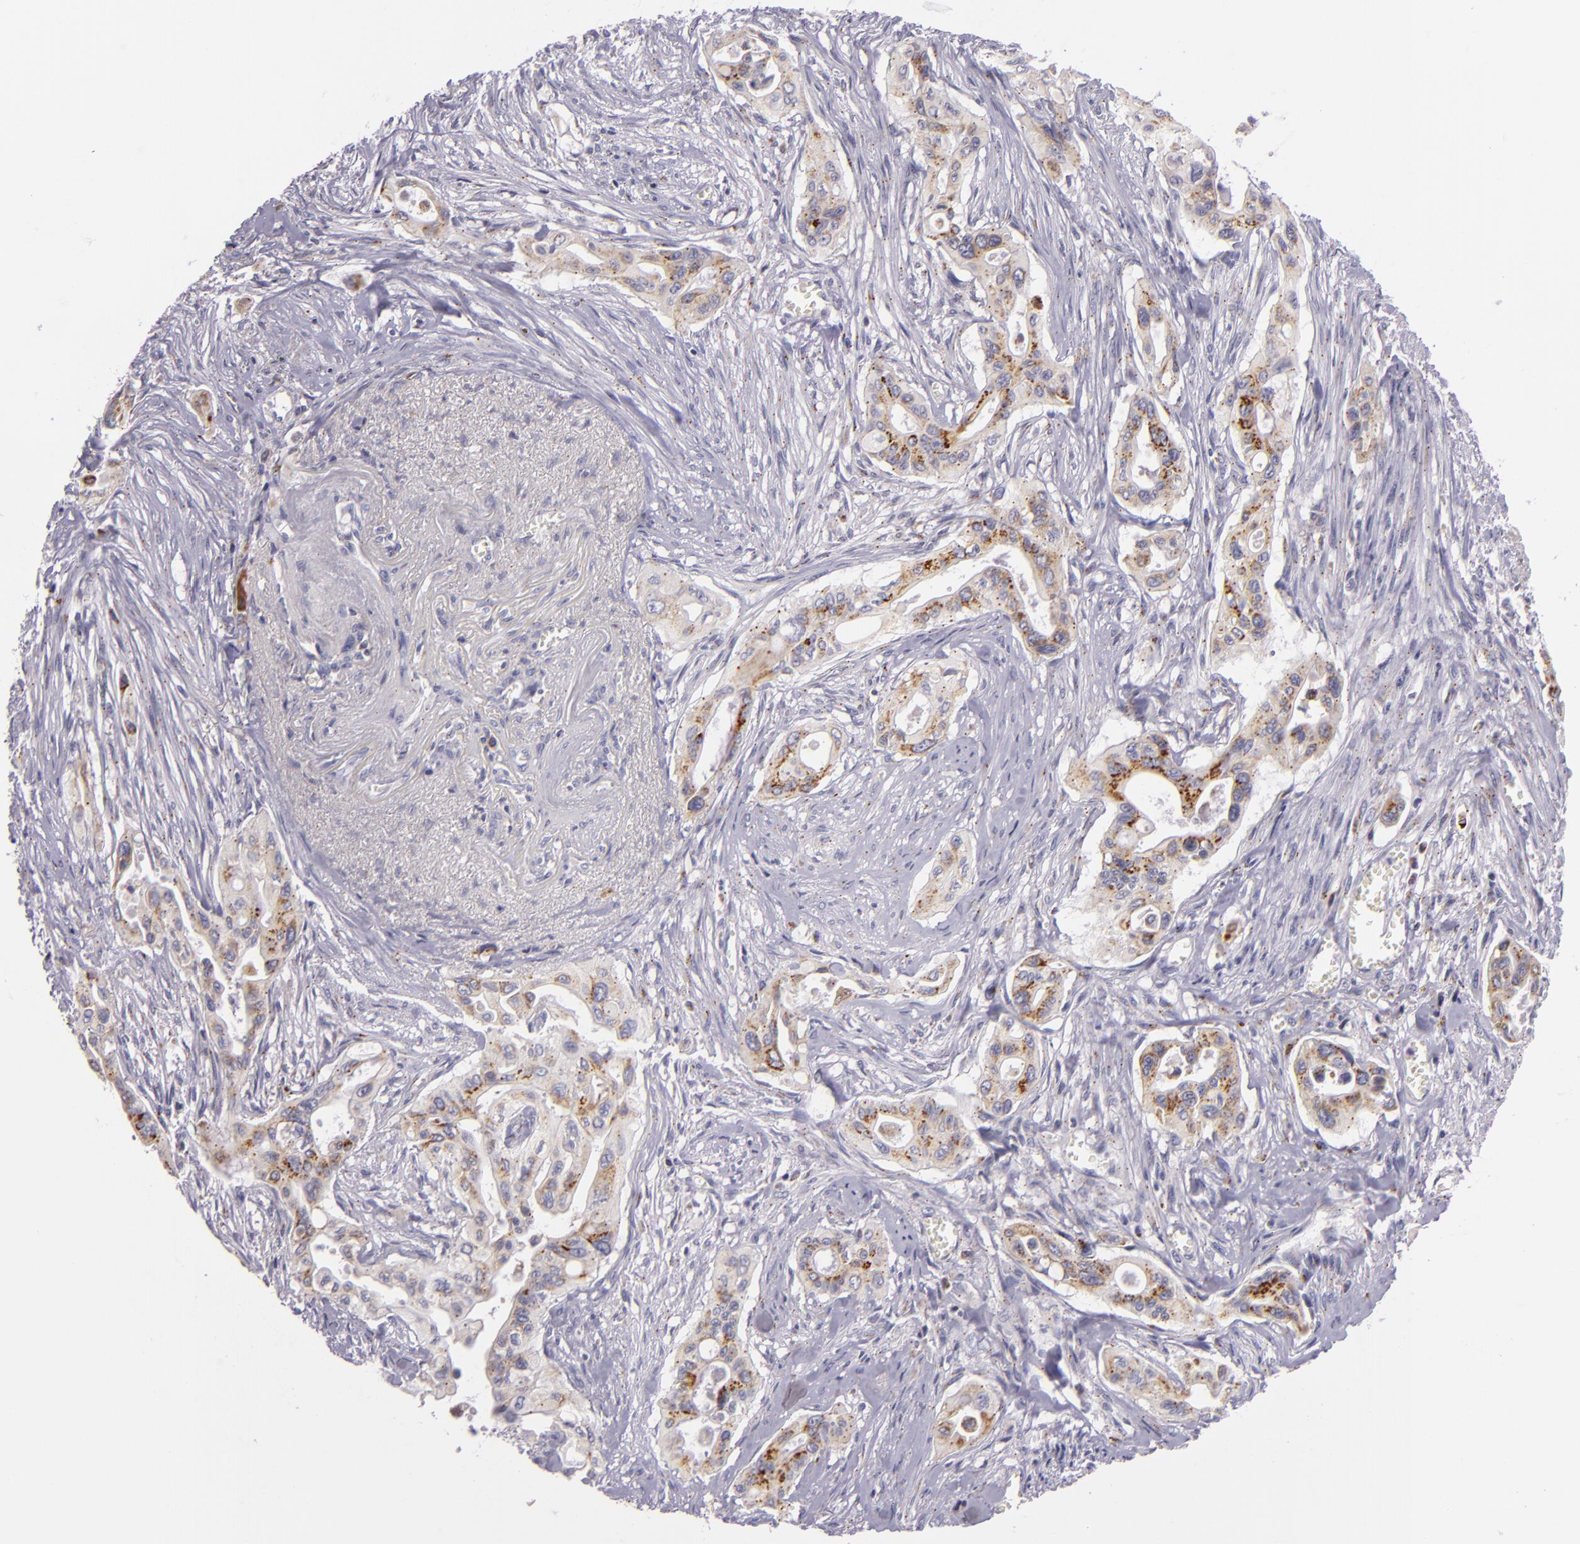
{"staining": {"intensity": "moderate", "quantity": "<25%", "location": "cytoplasmic/membranous"}, "tissue": "pancreatic cancer", "cell_type": "Tumor cells", "image_type": "cancer", "snomed": [{"axis": "morphology", "description": "Adenocarcinoma, NOS"}, {"axis": "topography", "description": "Pancreas"}], "caption": "Human adenocarcinoma (pancreatic) stained with a protein marker reveals moderate staining in tumor cells.", "gene": "CILK1", "patient": {"sex": "male", "age": 77}}